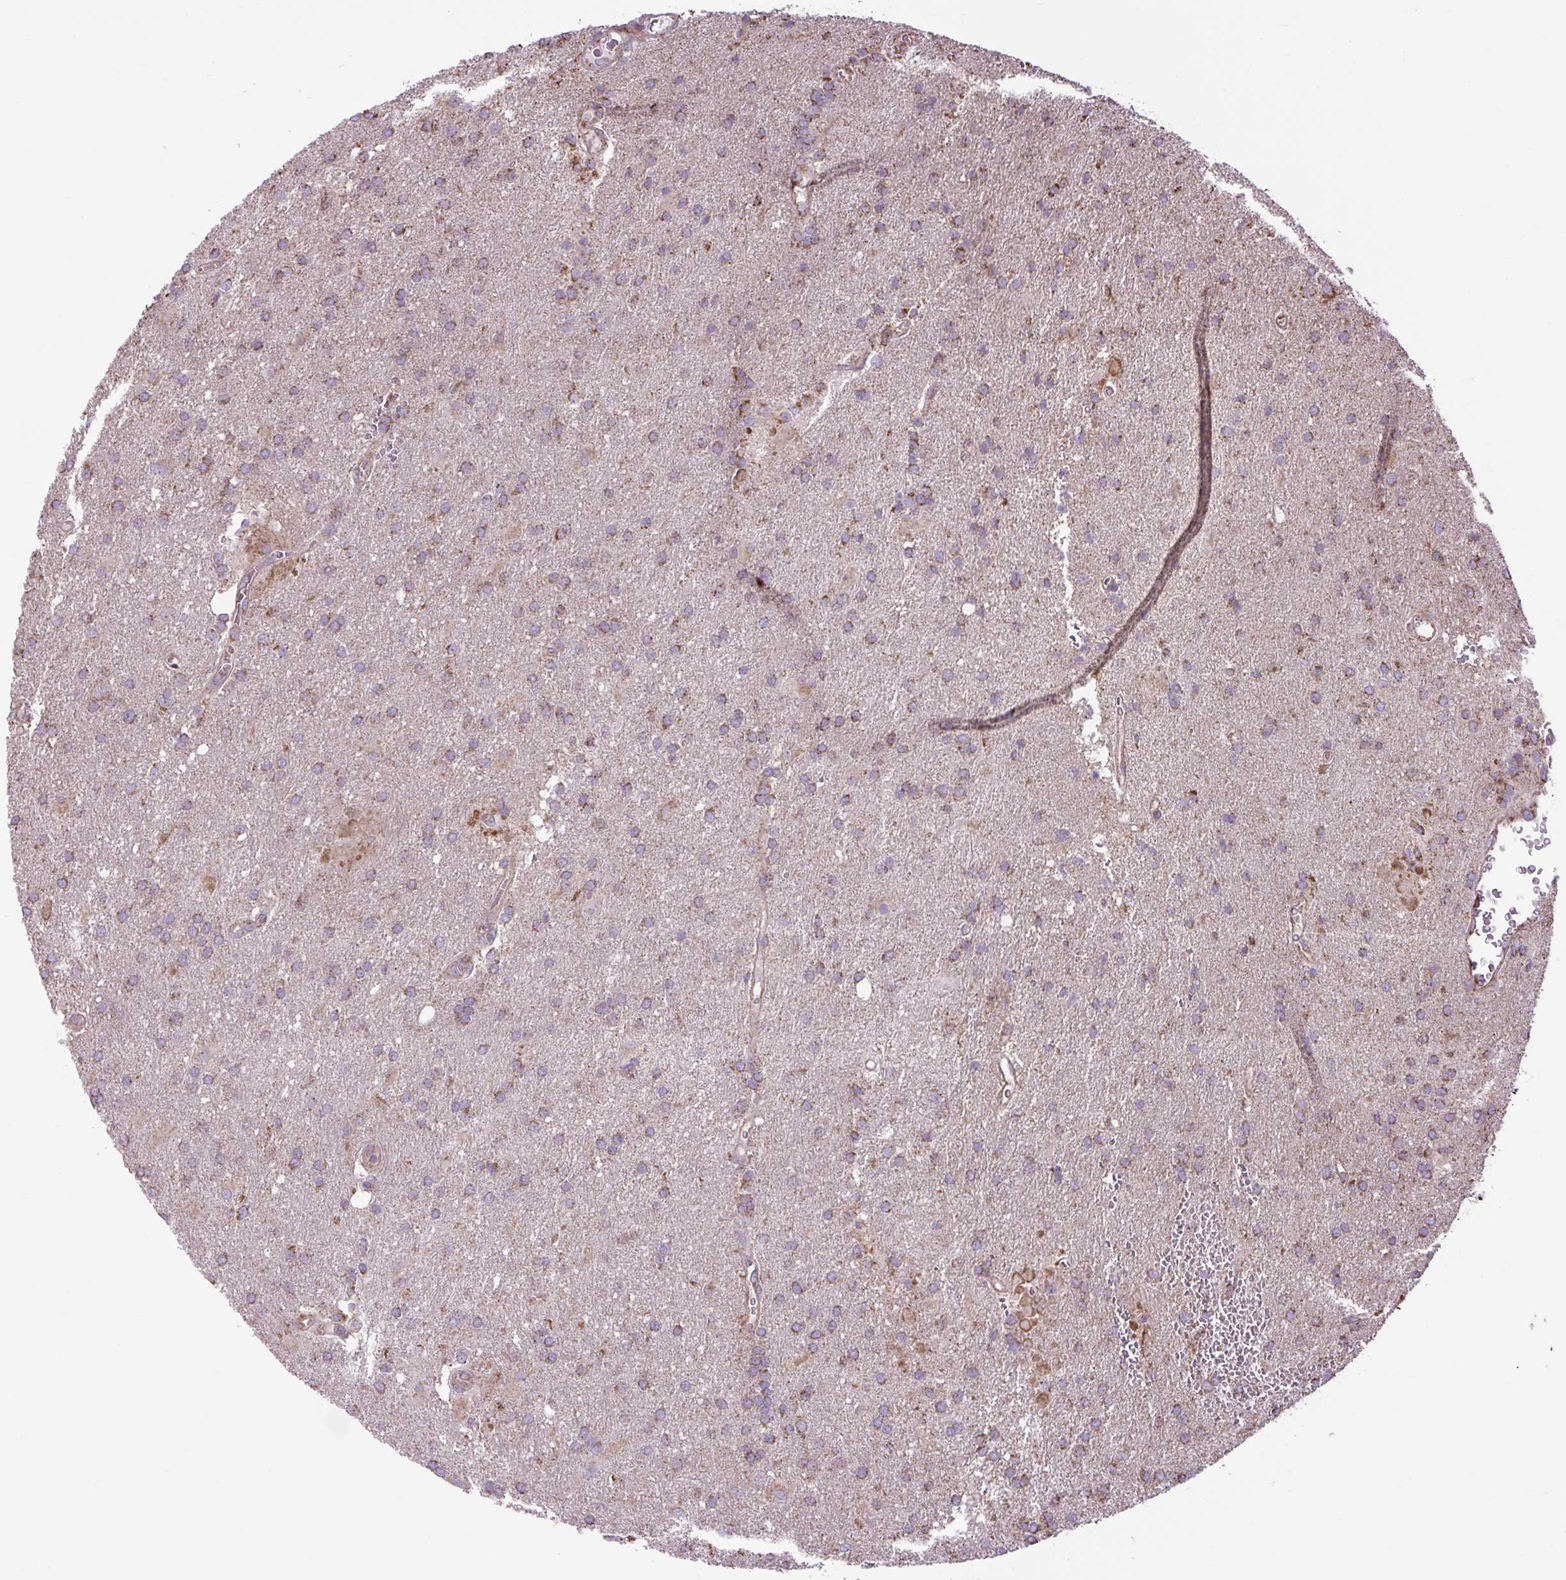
{"staining": {"intensity": "moderate", "quantity": ">75%", "location": "cytoplasmic/membranous"}, "tissue": "glioma", "cell_type": "Tumor cells", "image_type": "cancer", "snomed": [{"axis": "morphology", "description": "Glioma, malignant, Low grade"}, {"axis": "topography", "description": "Brain"}], "caption": "Protein expression analysis of human malignant glioma (low-grade) reveals moderate cytoplasmic/membranous staining in approximately >75% of tumor cells.", "gene": "PLCG1", "patient": {"sex": "male", "age": 66}}